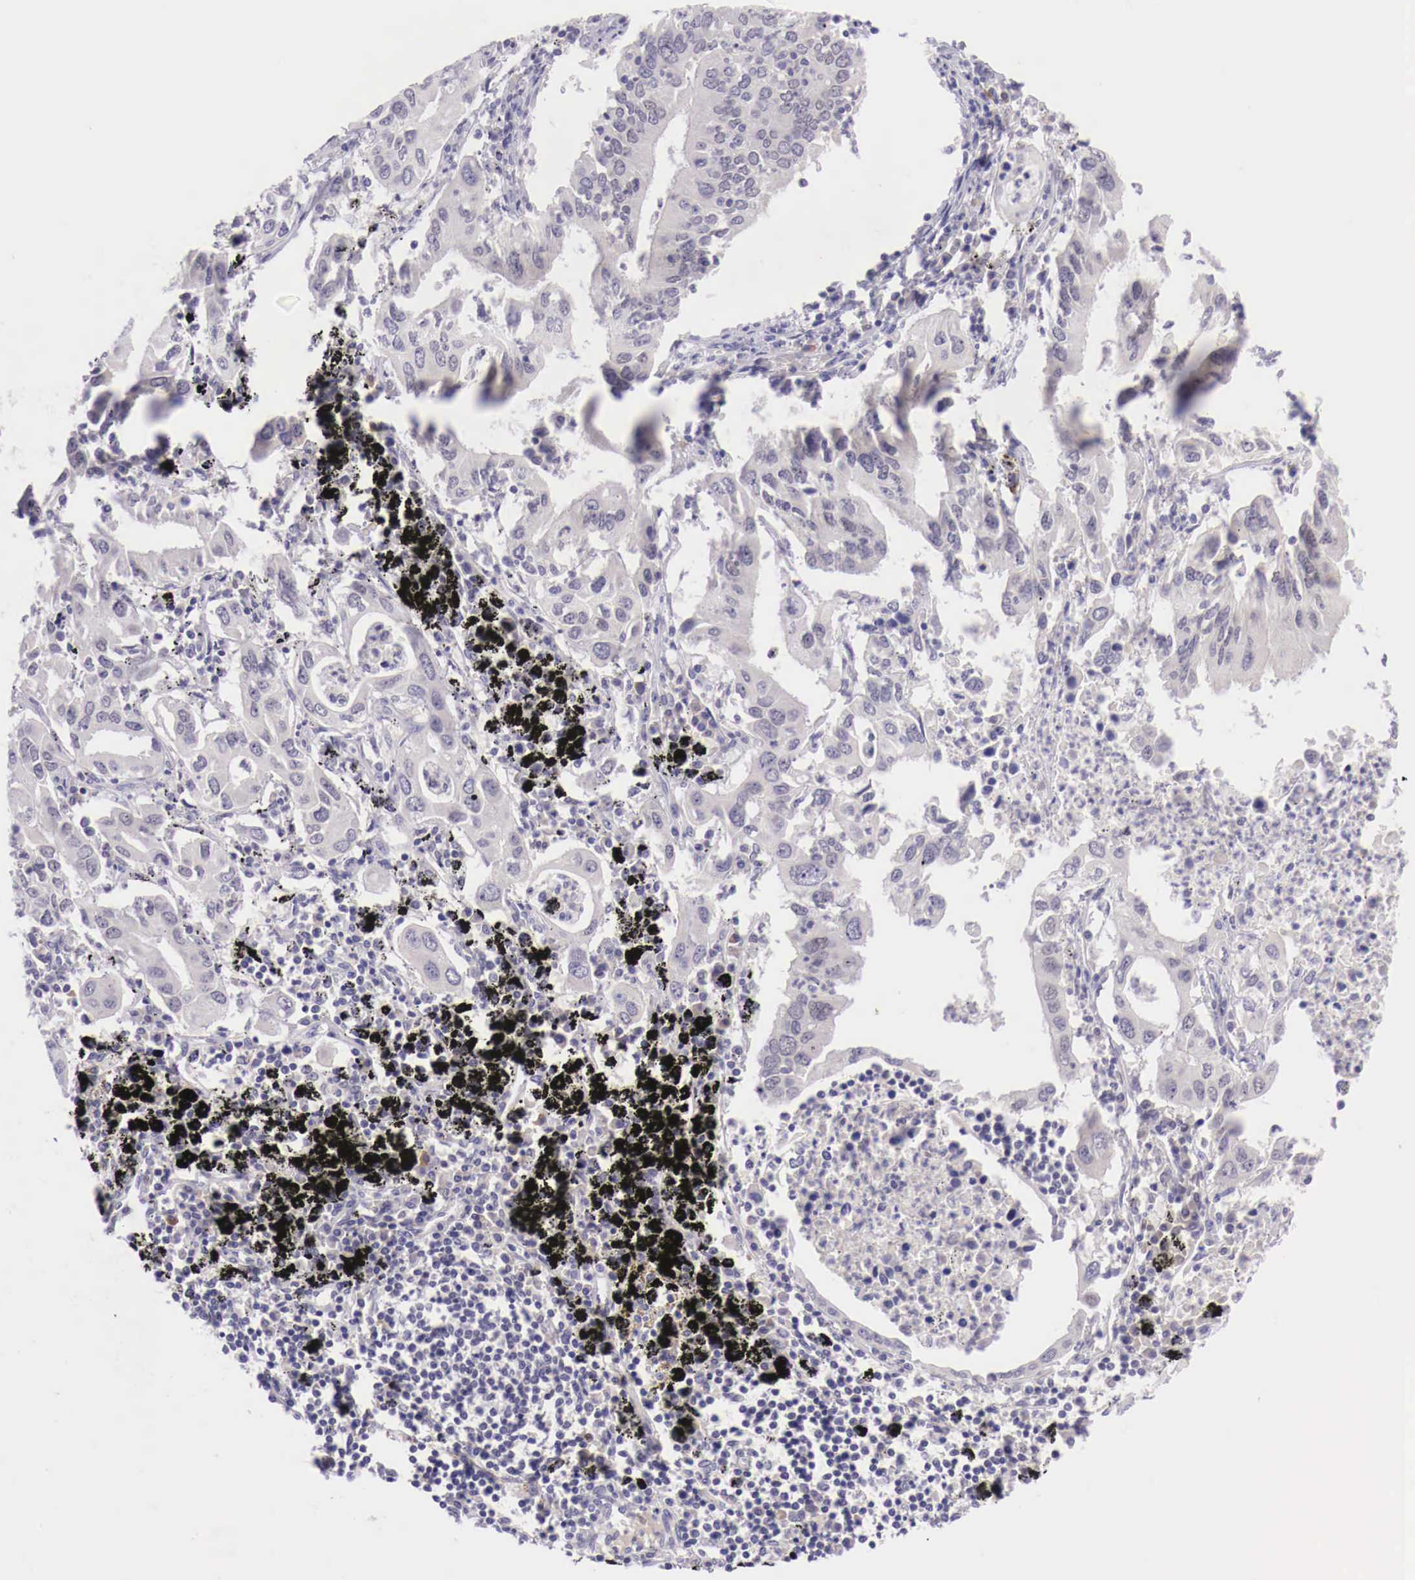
{"staining": {"intensity": "negative", "quantity": "none", "location": "none"}, "tissue": "lung cancer", "cell_type": "Tumor cells", "image_type": "cancer", "snomed": [{"axis": "morphology", "description": "Adenocarcinoma, NOS"}, {"axis": "topography", "description": "Lung"}], "caption": "An IHC image of lung cancer (adenocarcinoma) is shown. There is no staining in tumor cells of lung cancer (adenocarcinoma).", "gene": "BCL6", "patient": {"sex": "male", "age": 48}}